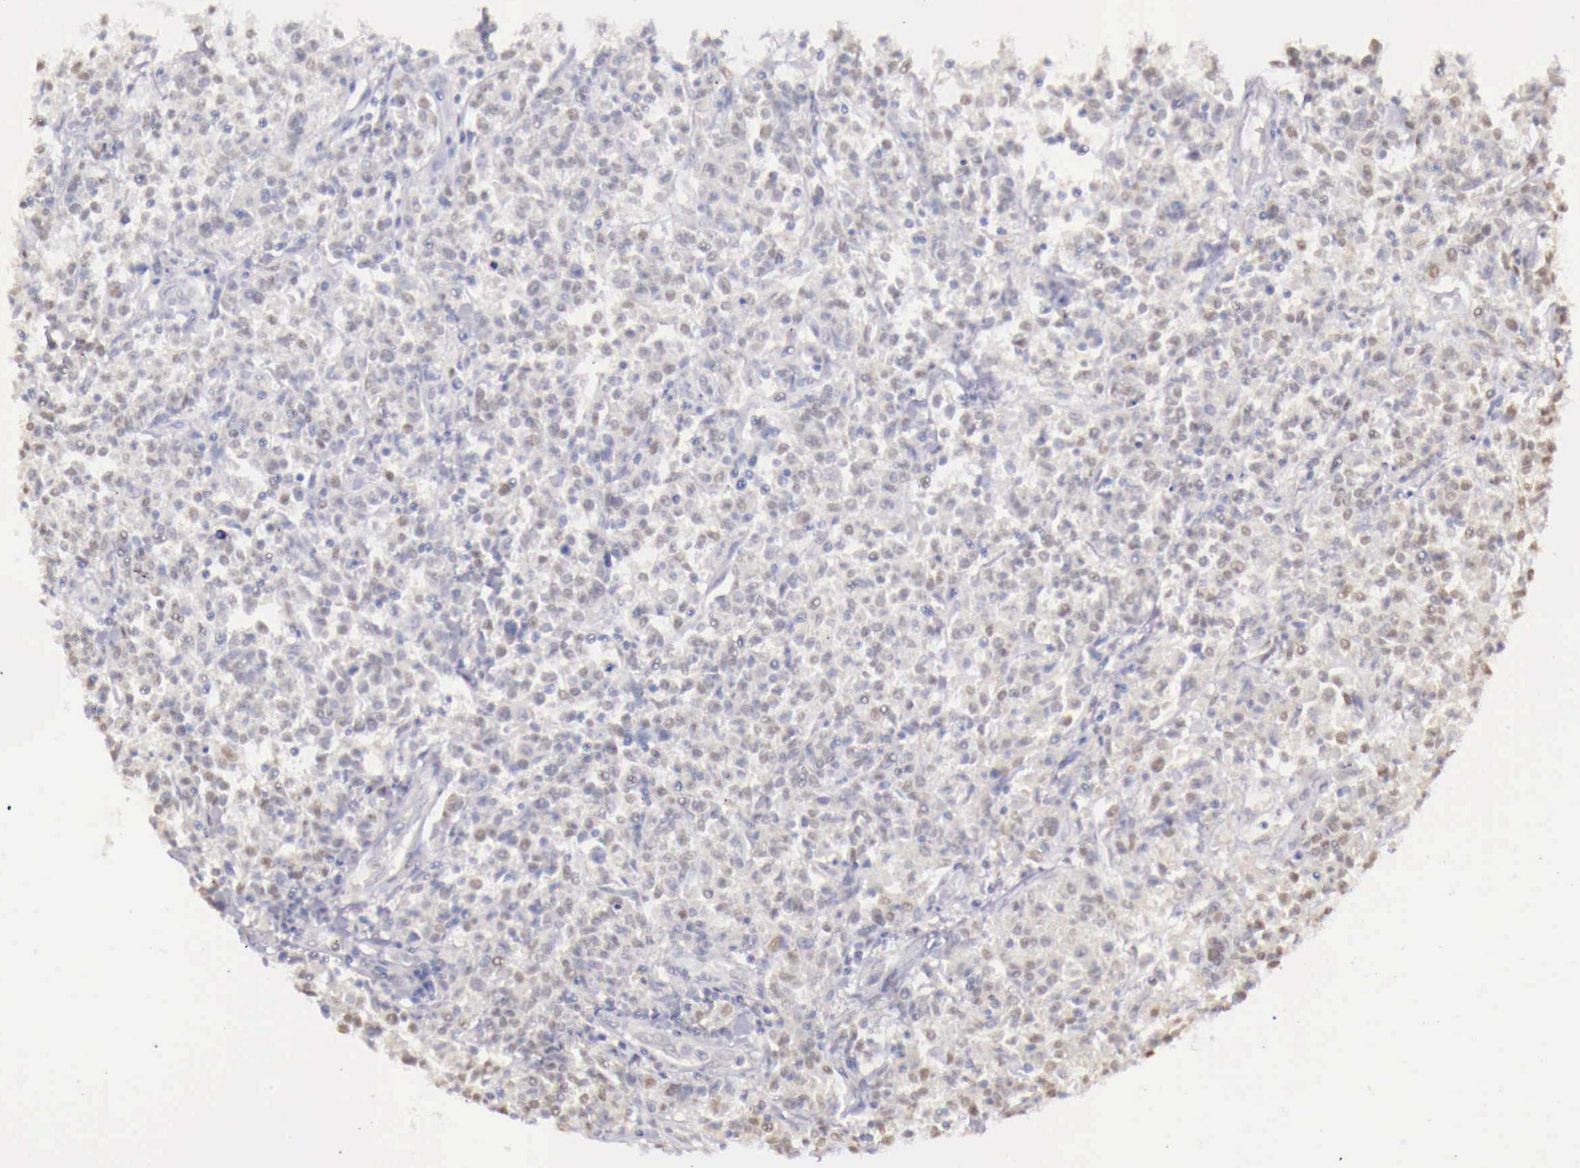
{"staining": {"intensity": "negative", "quantity": "none", "location": "none"}, "tissue": "lymphoma", "cell_type": "Tumor cells", "image_type": "cancer", "snomed": [{"axis": "morphology", "description": "Malignant lymphoma, non-Hodgkin's type, Low grade"}, {"axis": "topography", "description": "Small intestine"}], "caption": "Immunohistochemistry of human low-grade malignant lymphoma, non-Hodgkin's type demonstrates no positivity in tumor cells.", "gene": "UBA1", "patient": {"sex": "female", "age": 59}}